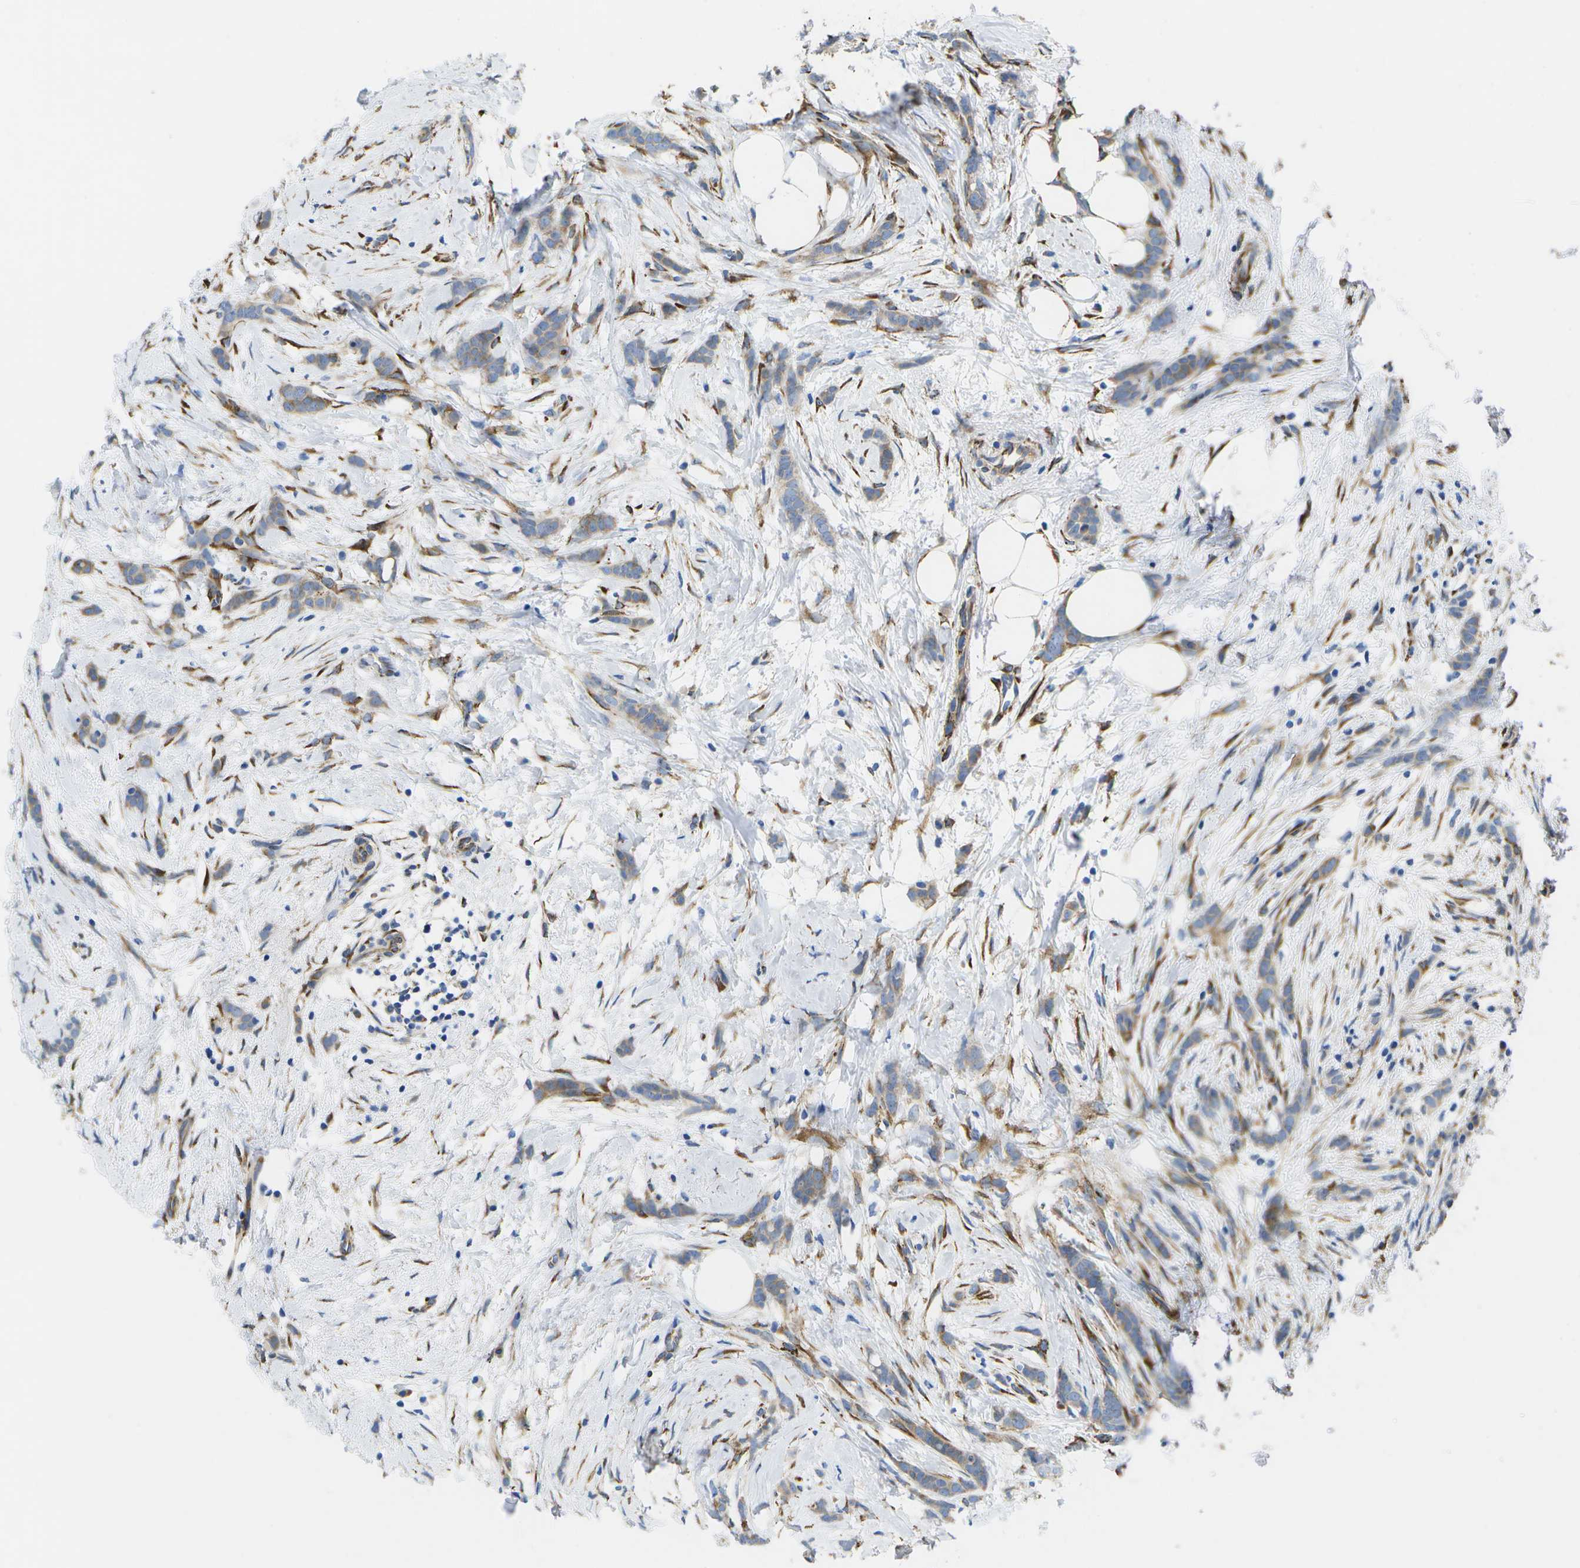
{"staining": {"intensity": "moderate", "quantity": ">75%", "location": "cytoplasmic/membranous"}, "tissue": "breast cancer", "cell_type": "Tumor cells", "image_type": "cancer", "snomed": [{"axis": "morphology", "description": "Lobular carcinoma, in situ"}, {"axis": "morphology", "description": "Lobular carcinoma"}, {"axis": "topography", "description": "Breast"}], "caption": "A brown stain highlights moderate cytoplasmic/membranous expression of a protein in human breast lobular carcinoma in situ tumor cells. (Brightfield microscopy of DAB IHC at high magnification).", "gene": "ZDHHC17", "patient": {"sex": "female", "age": 41}}